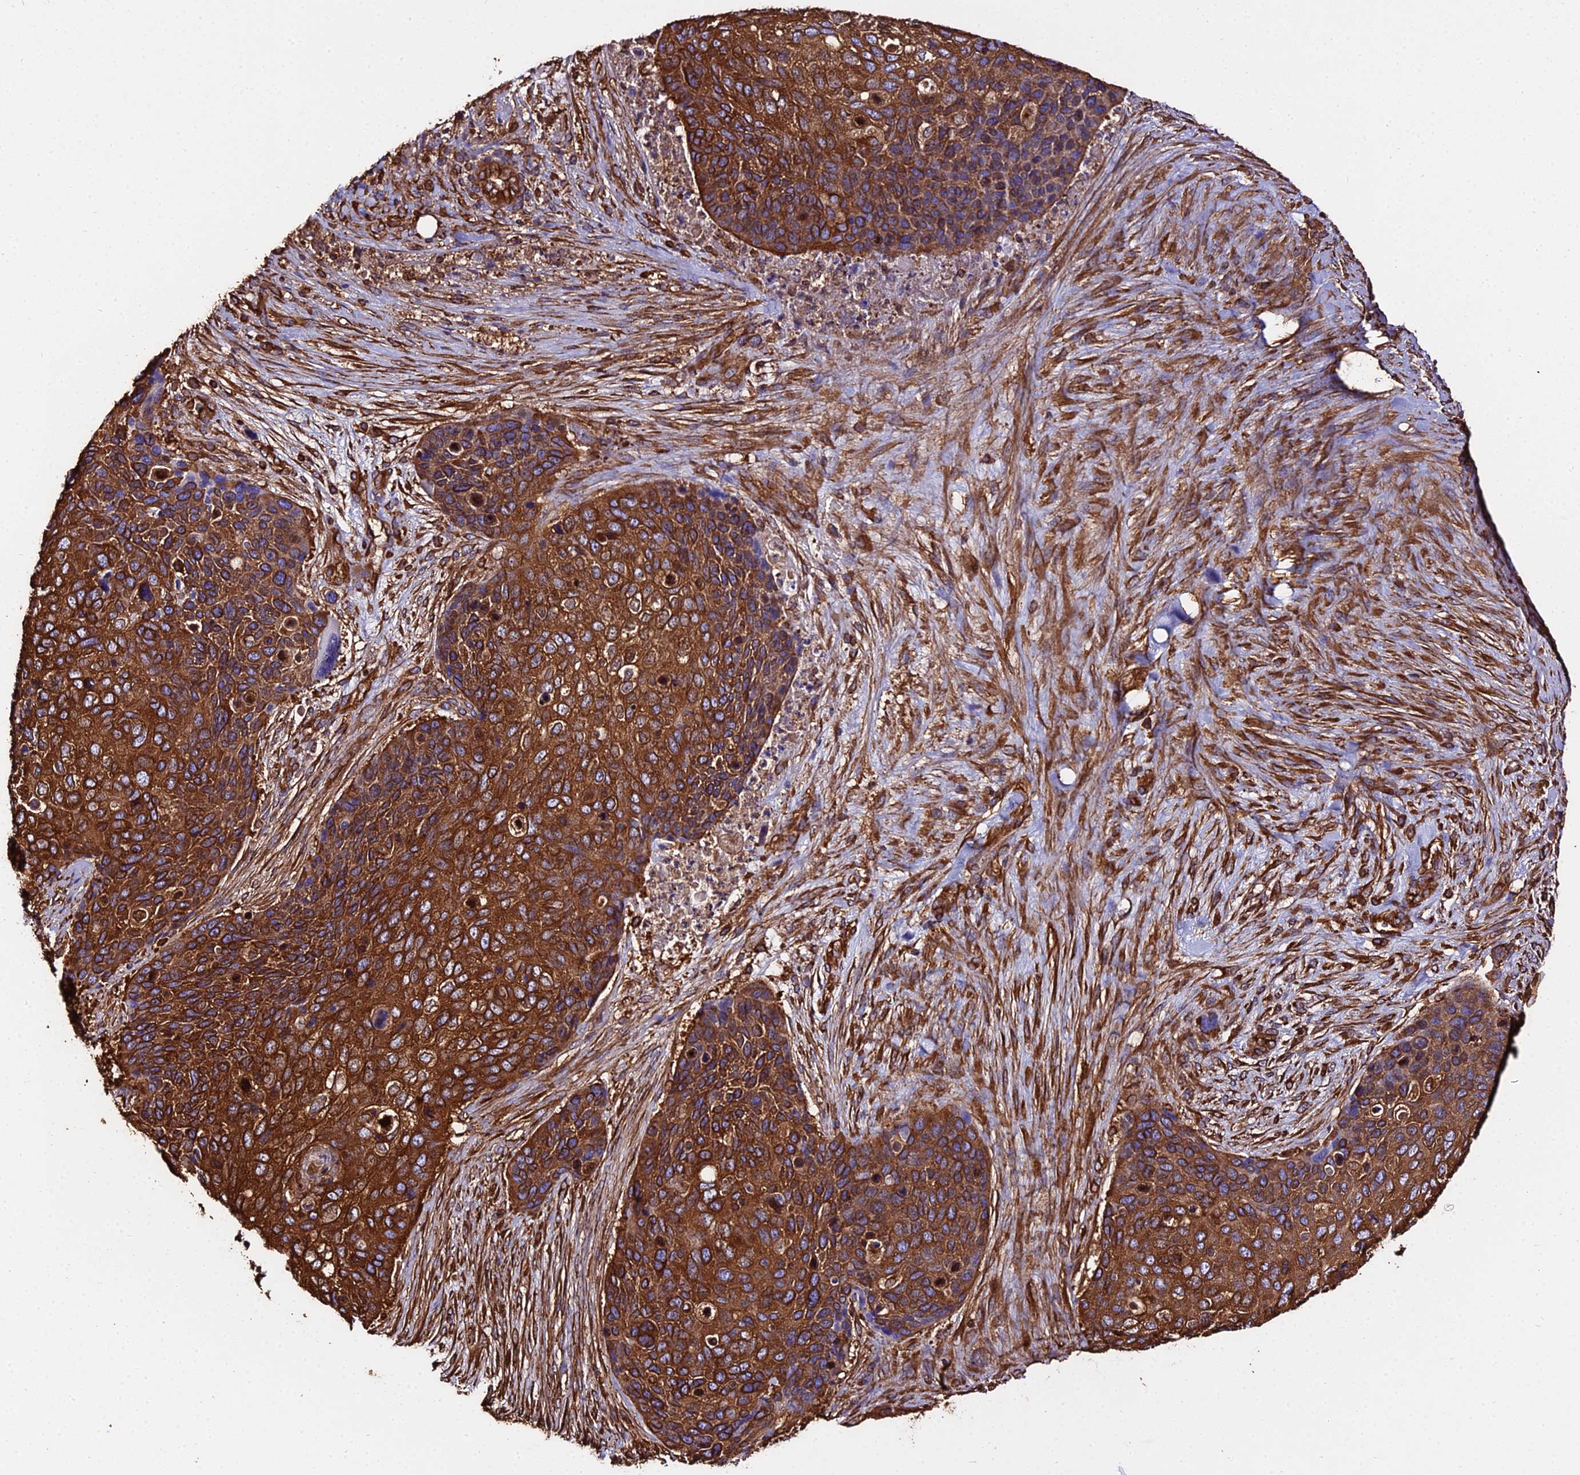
{"staining": {"intensity": "strong", "quantity": ">75%", "location": "cytoplasmic/membranous"}, "tissue": "skin cancer", "cell_type": "Tumor cells", "image_type": "cancer", "snomed": [{"axis": "morphology", "description": "Basal cell carcinoma"}, {"axis": "topography", "description": "Skin"}], "caption": "Skin basal cell carcinoma tissue demonstrates strong cytoplasmic/membranous staining in about >75% of tumor cells", "gene": "TUBA3D", "patient": {"sex": "female", "age": 74}}